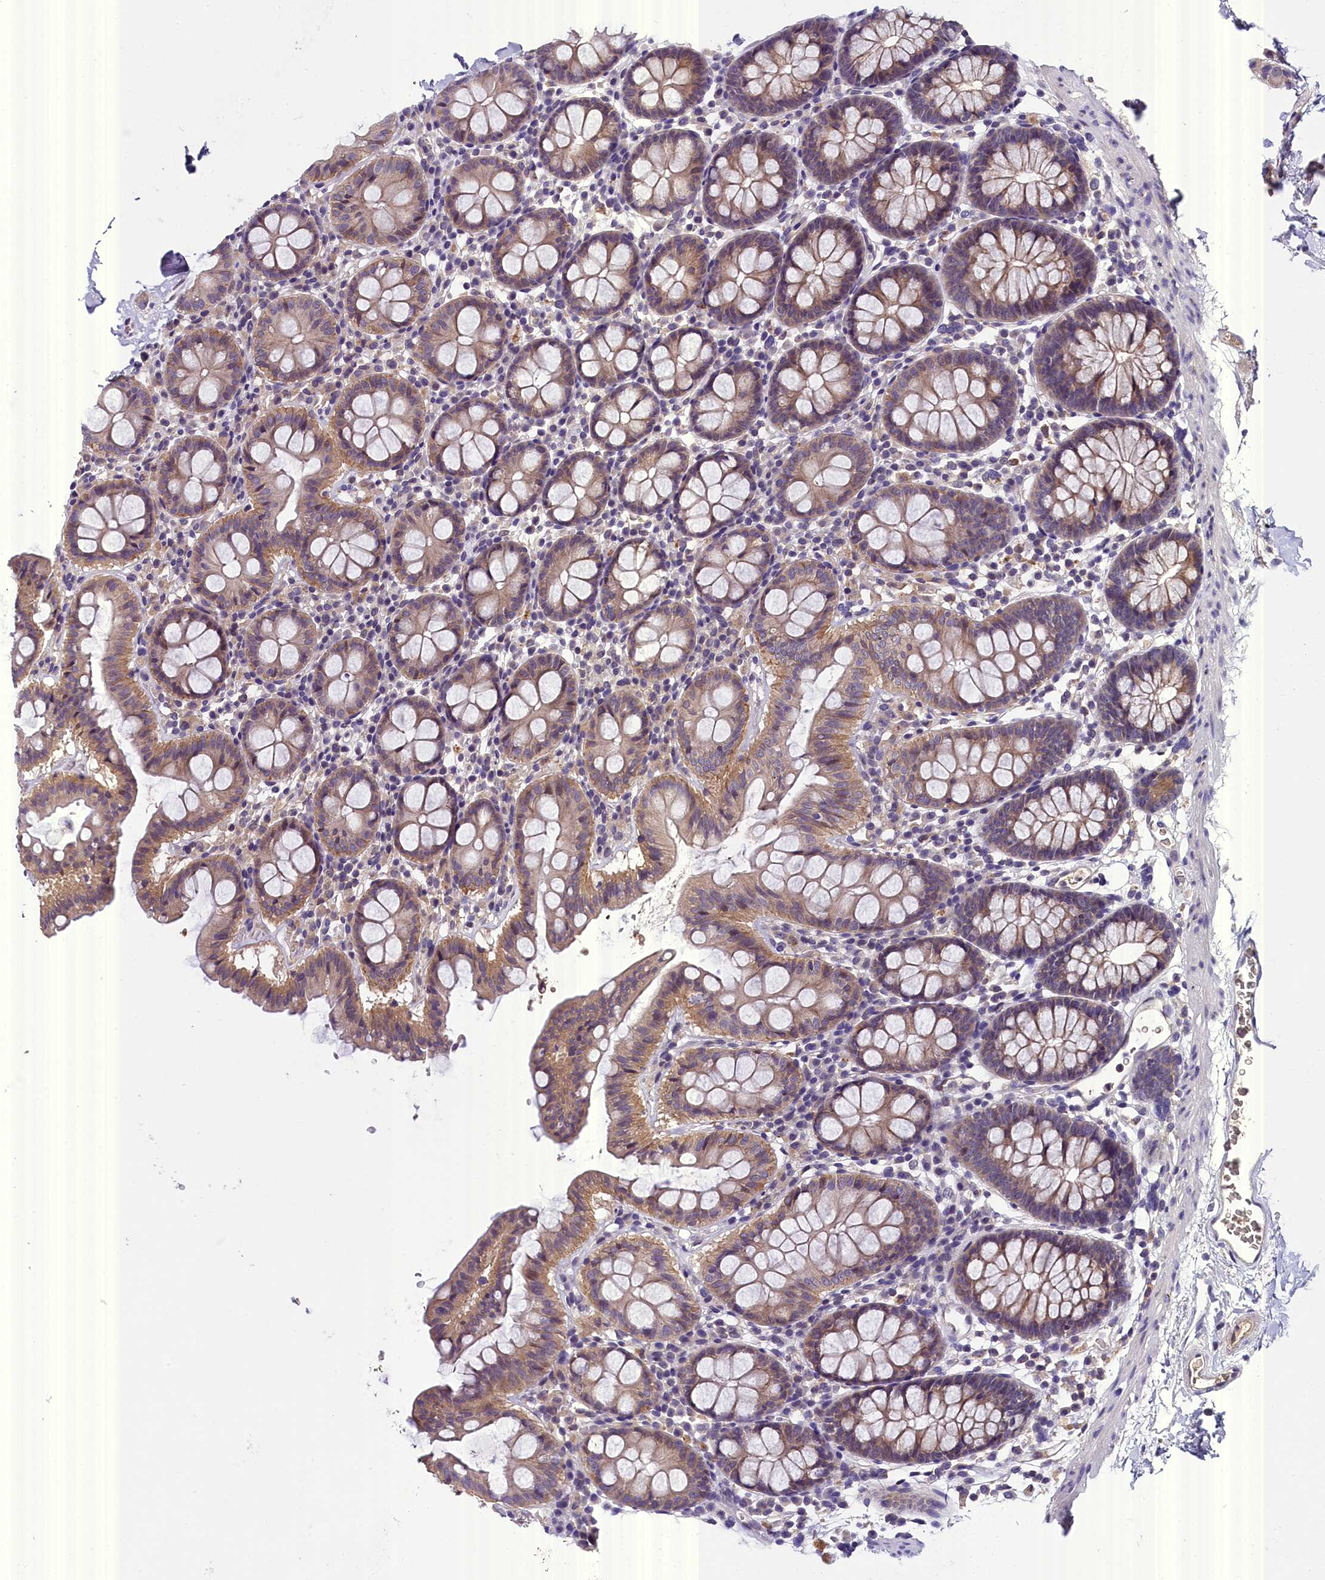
{"staining": {"intensity": "negative", "quantity": "none", "location": "none"}, "tissue": "colon", "cell_type": "Endothelial cells", "image_type": "normal", "snomed": [{"axis": "morphology", "description": "Normal tissue, NOS"}, {"axis": "topography", "description": "Colon"}], "caption": "Photomicrograph shows no significant protein expression in endothelial cells of unremarkable colon. (Brightfield microscopy of DAB (3,3'-diaminobenzidine) immunohistochemistry (IHC) at high magnification).", "gene": "ENKD1", "patient": {"sex": "male", "age": 75}}